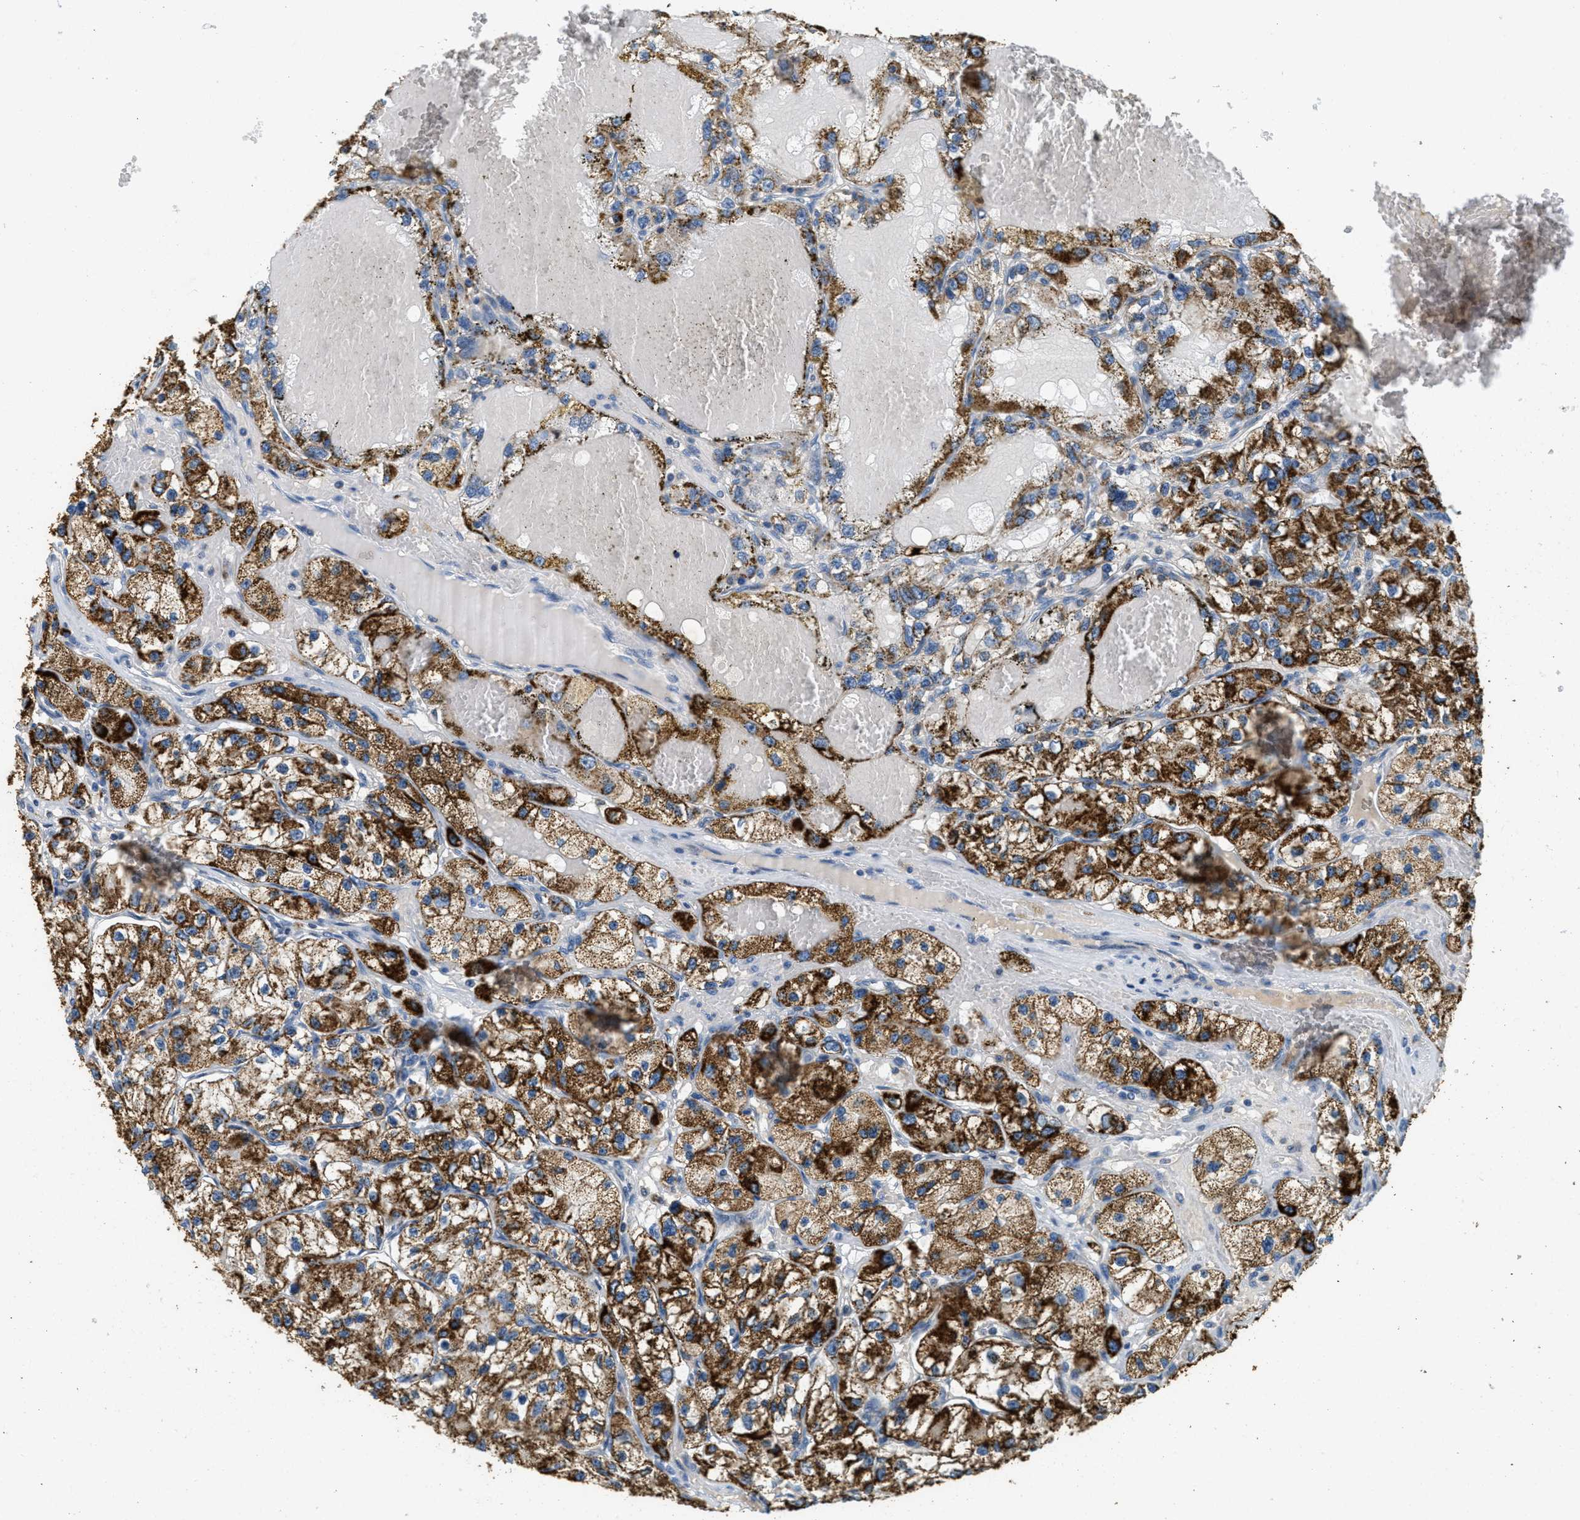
{"staining": {"intensity": "strong", "quantity": ">75%", "location": "cytoplasmic/membranous"}, "tissue": "renal cancer", "cell_type": "Tumor cells", "image_type": "cancer", "snomed": [{"axis": "morphology", "description": "Adenocarcinoma, NOS"}, {"axis": "topography", "description": "Kidney"}], "caption": "This is a photomicrograph of immunohistochemistry staining of renal cancer, which shows strong staining in the cytoplasmic/membranous of tumor cells.", "gene": "HLCS", "patient": {"sex": "female", "age": 57}}